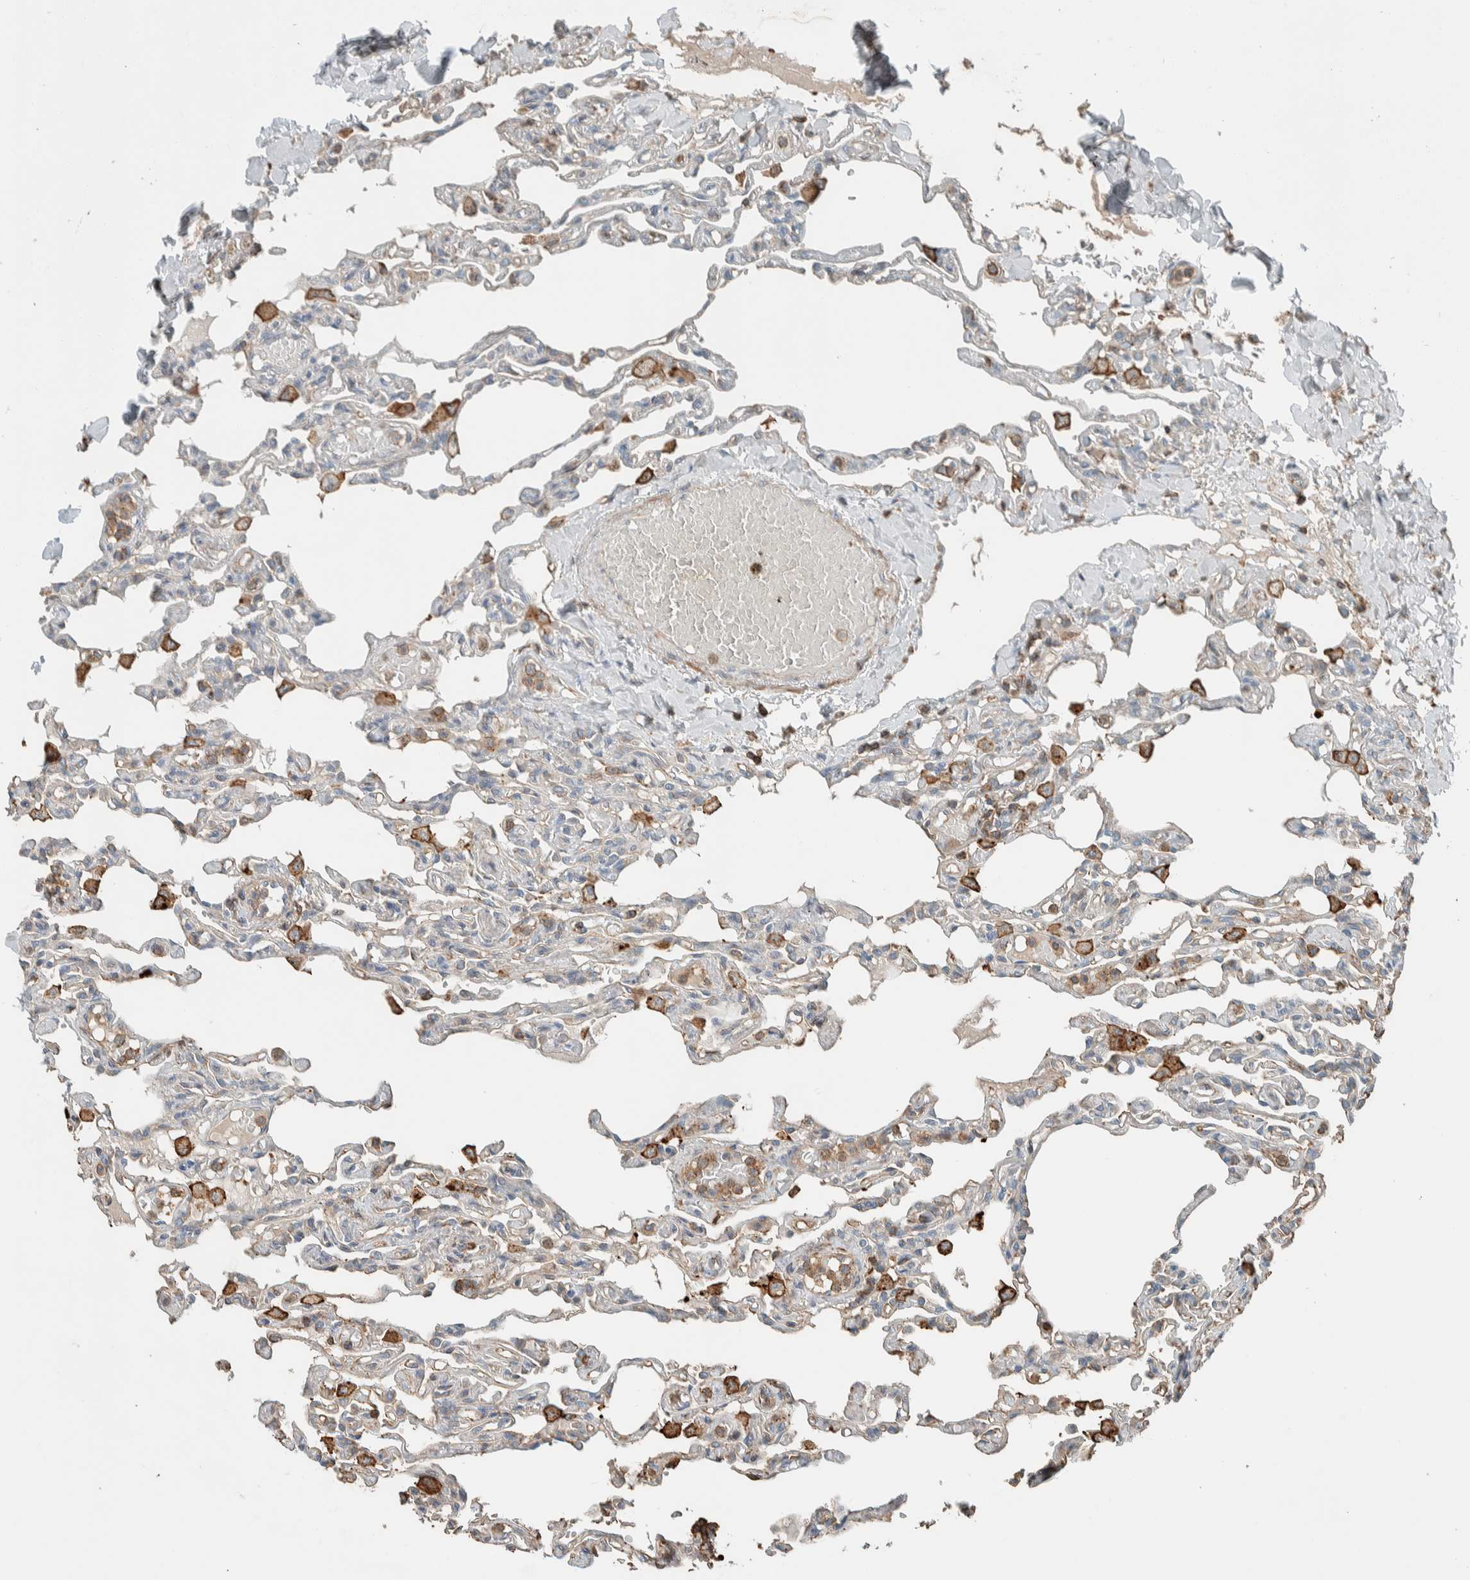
{"staining": {"intensity": "weak", "quantity": "<25%", "location": "cytoplasmic/membranous"}, "tissue": "lung", "cell_type": "Alveolar cells", "image_type": "normal", "snomed": [{"axis": "morphology", "description": "Normal tissue, NOS"}, {"axis": "topography", "description": "Lung"}], "caption": "High power microscopy image of an immunohistochemistry (IHC) photomicrograph of benign lung, revealing no significant staining in alveolar cells. Nuclei are stained in blue.", "gene": "CTBP2", "patient": {"sex": "male", "age": 21}}